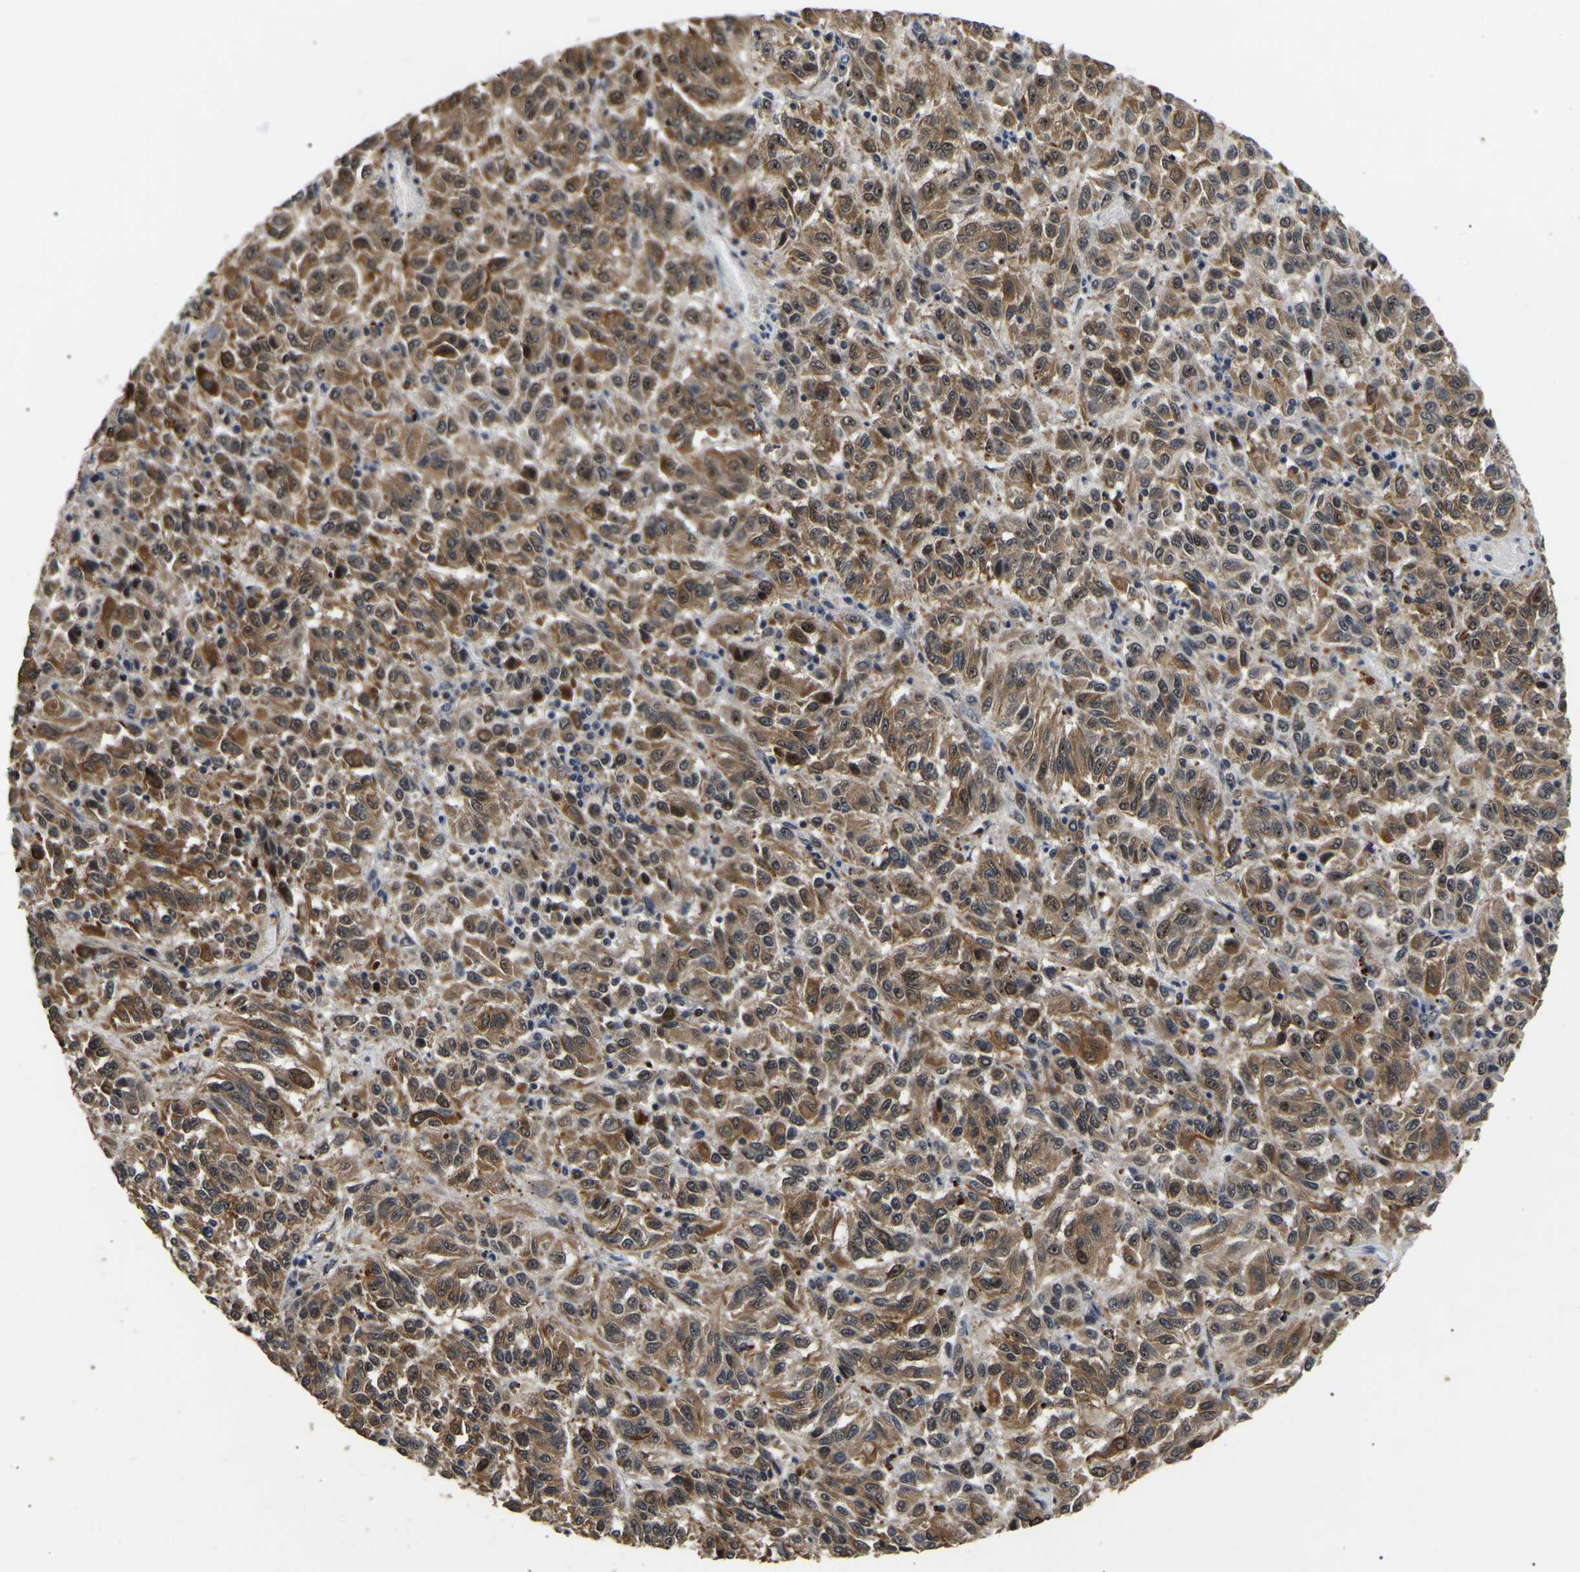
{"staining": {"intensity": "moderate", "quantity": ">75%", "location": "cytoplasmic/membranous,nuclear"}, "tissue": "melanoma", "cell_type": "Tumor cells", "image_type": "cancer", "snomed": [{"axis": "morphology", "description": "Malignant melanoma, Metastatic site"}, {"axis": "topography", "description": "Lung"}], "caption": "A histopathology image showing moderate cytoplasmic/membranous and nuclear positivity in approximately >75% of tumor cells in malignant melanoma (metastatic site), as visualized by brown immunohistochemical staining.", "gene": "PPM1E", "patient": {"sex": "male", "age": 64}}